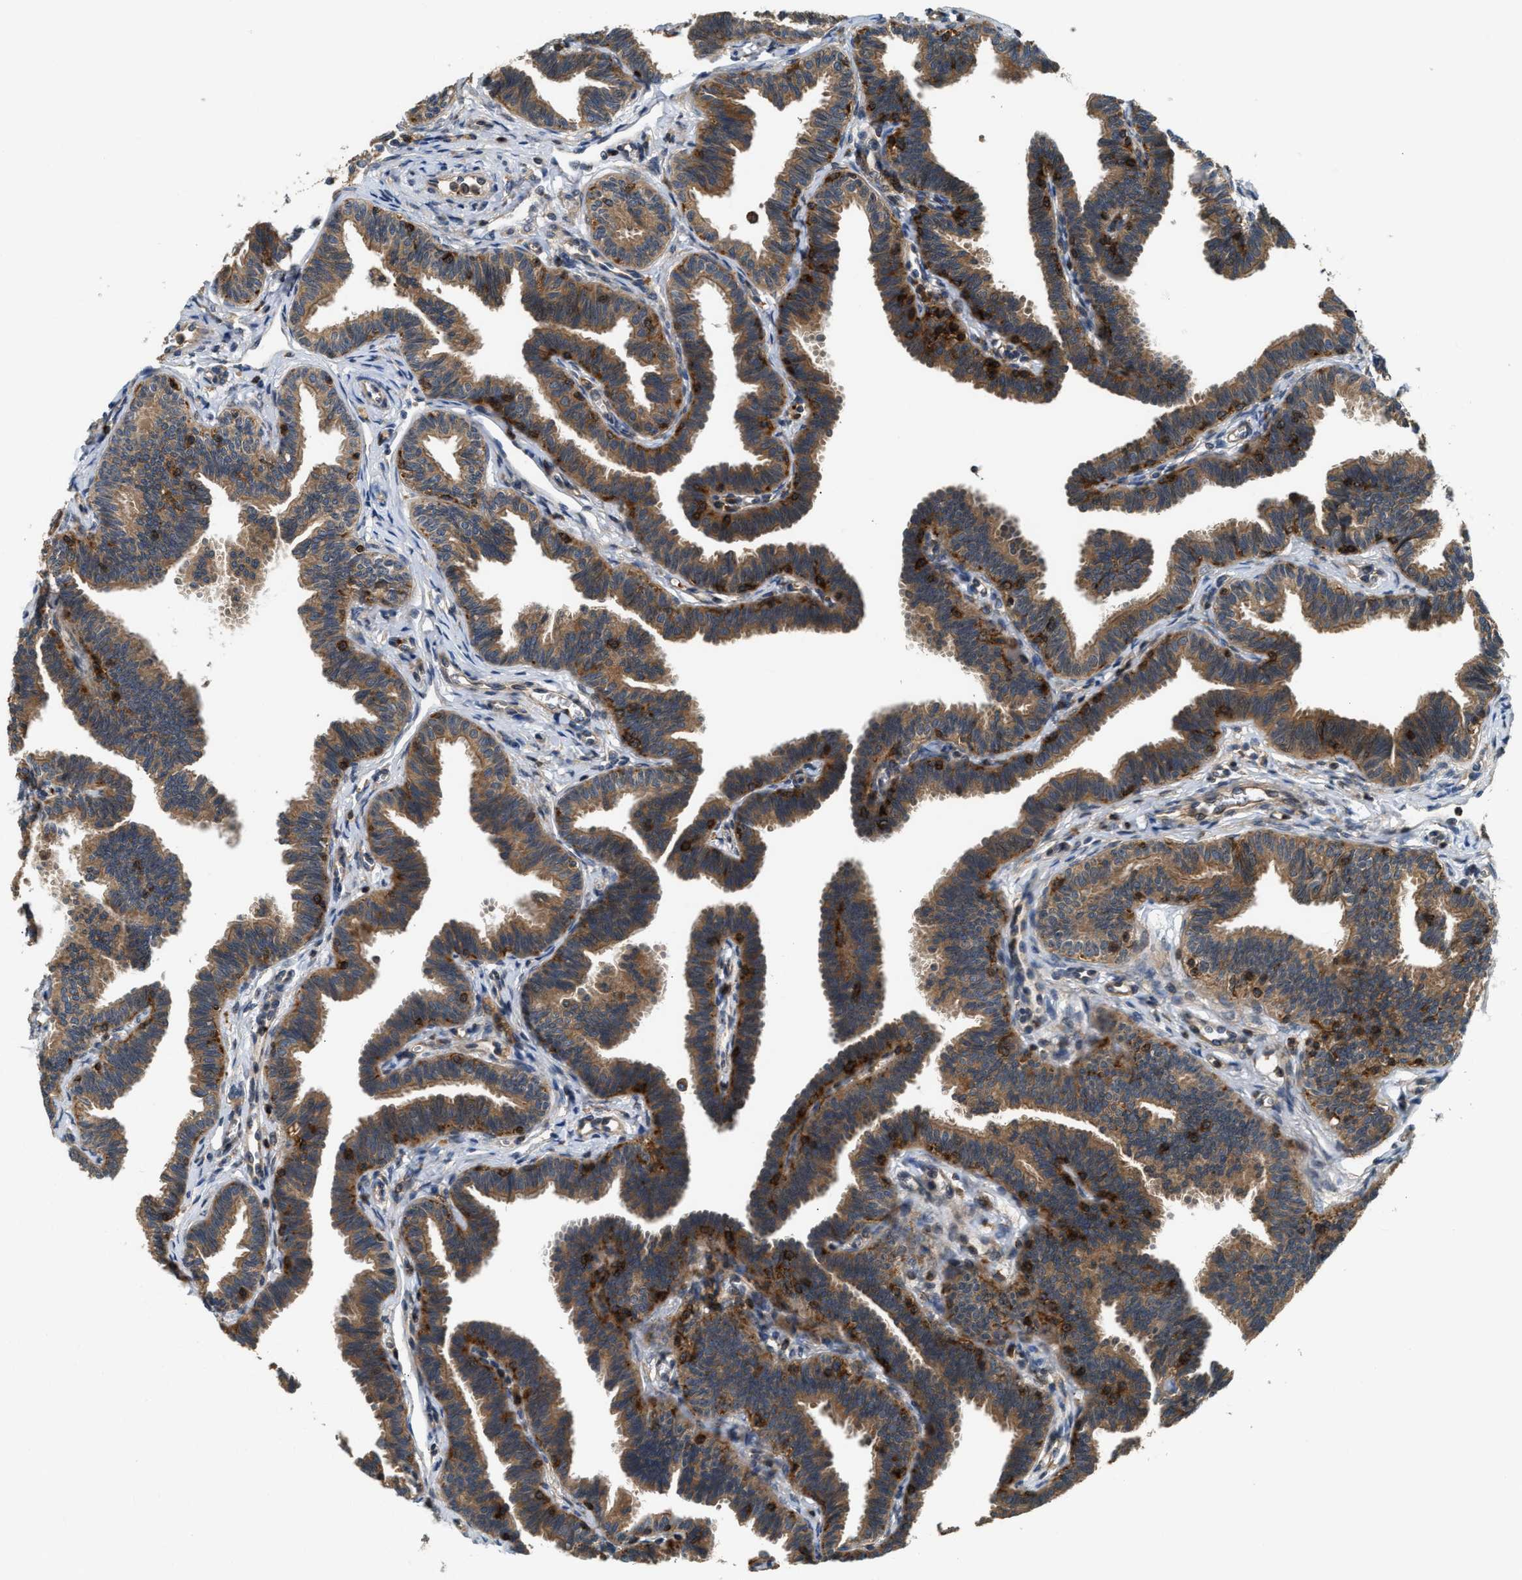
{"staining": {"intensity": "moderate", "quantity": ">75%", "location": "cytoplasmic/membranous"}, "tissue": "fallopian tube", "cell_type": "Glandular cells", "image_type": "normal", "snomed": [{"axis": "morphology", "description": "Normal tissue, NOS"}, {"axis": "topography", "description": "Fallopian tube"}, {"axis": "topography", "description": "Ovary"}], "caption": "Brown immunohistochemical staining in unremarkable human fallopian tube shows moderate cytoplasmic/membranous expression in approximately >75% of glandular cells.", "gene": "SNX5", "patient": {"sex": "female", "age": 23}}